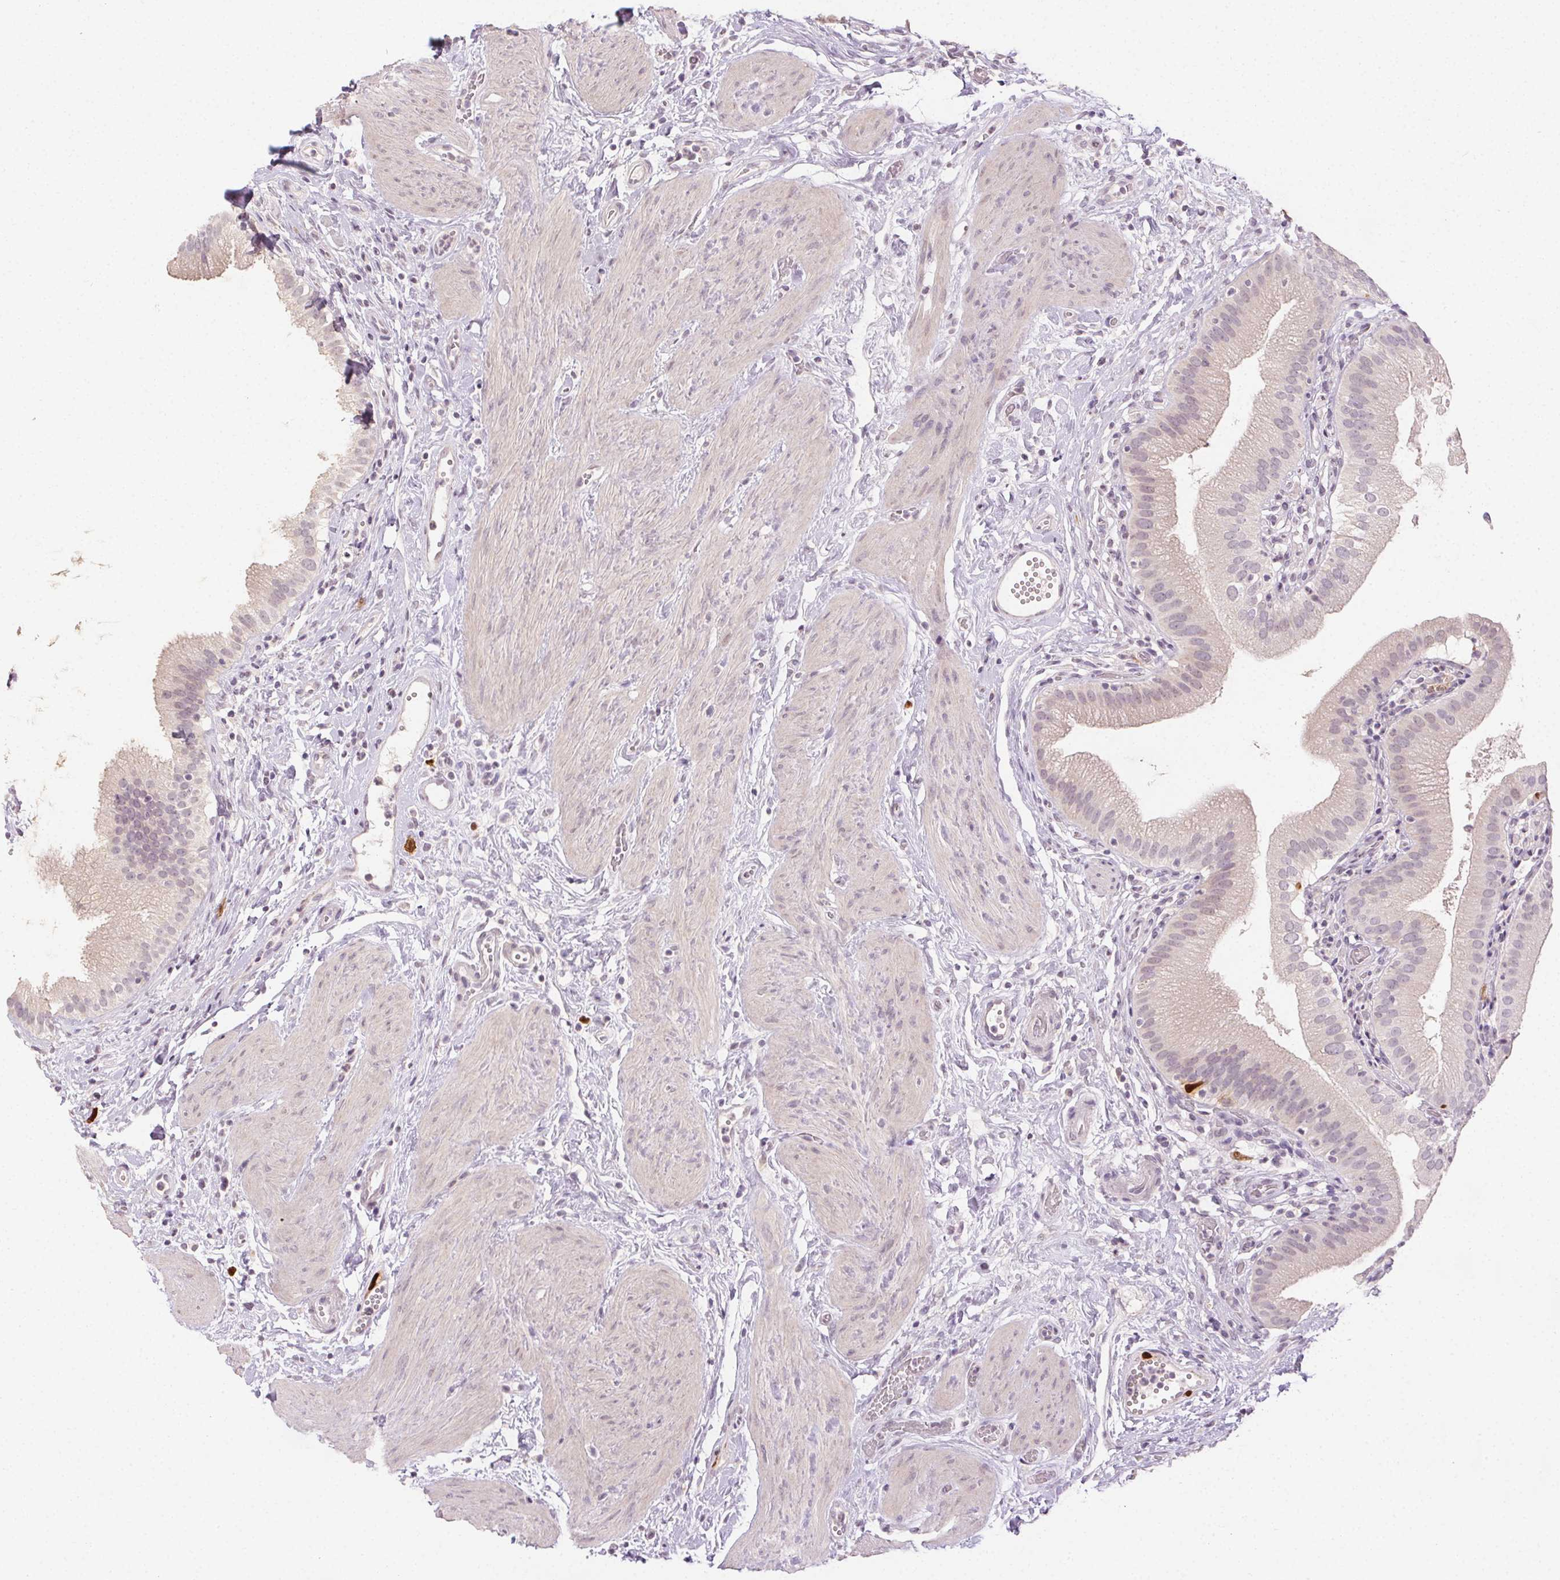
{"staining": {"intensity": "negative", "quantity": "none", "location": "none"}, "tissue": "gallbladder", "cell_type": "Glandular cells", "image_type": "normal", "snomed": [{"axis": "morphology", "description": "Normal tissue, NOS"}, {"axis": "topography", "description": "Gallbladder"}], "caption": "The immunohistochemistry micrograph has no significant expression in glandular cells of gallbladder. Nuclei are stained in blue.", "gene": "ANLN", "patient": {"sex": "female", "age": 65}}